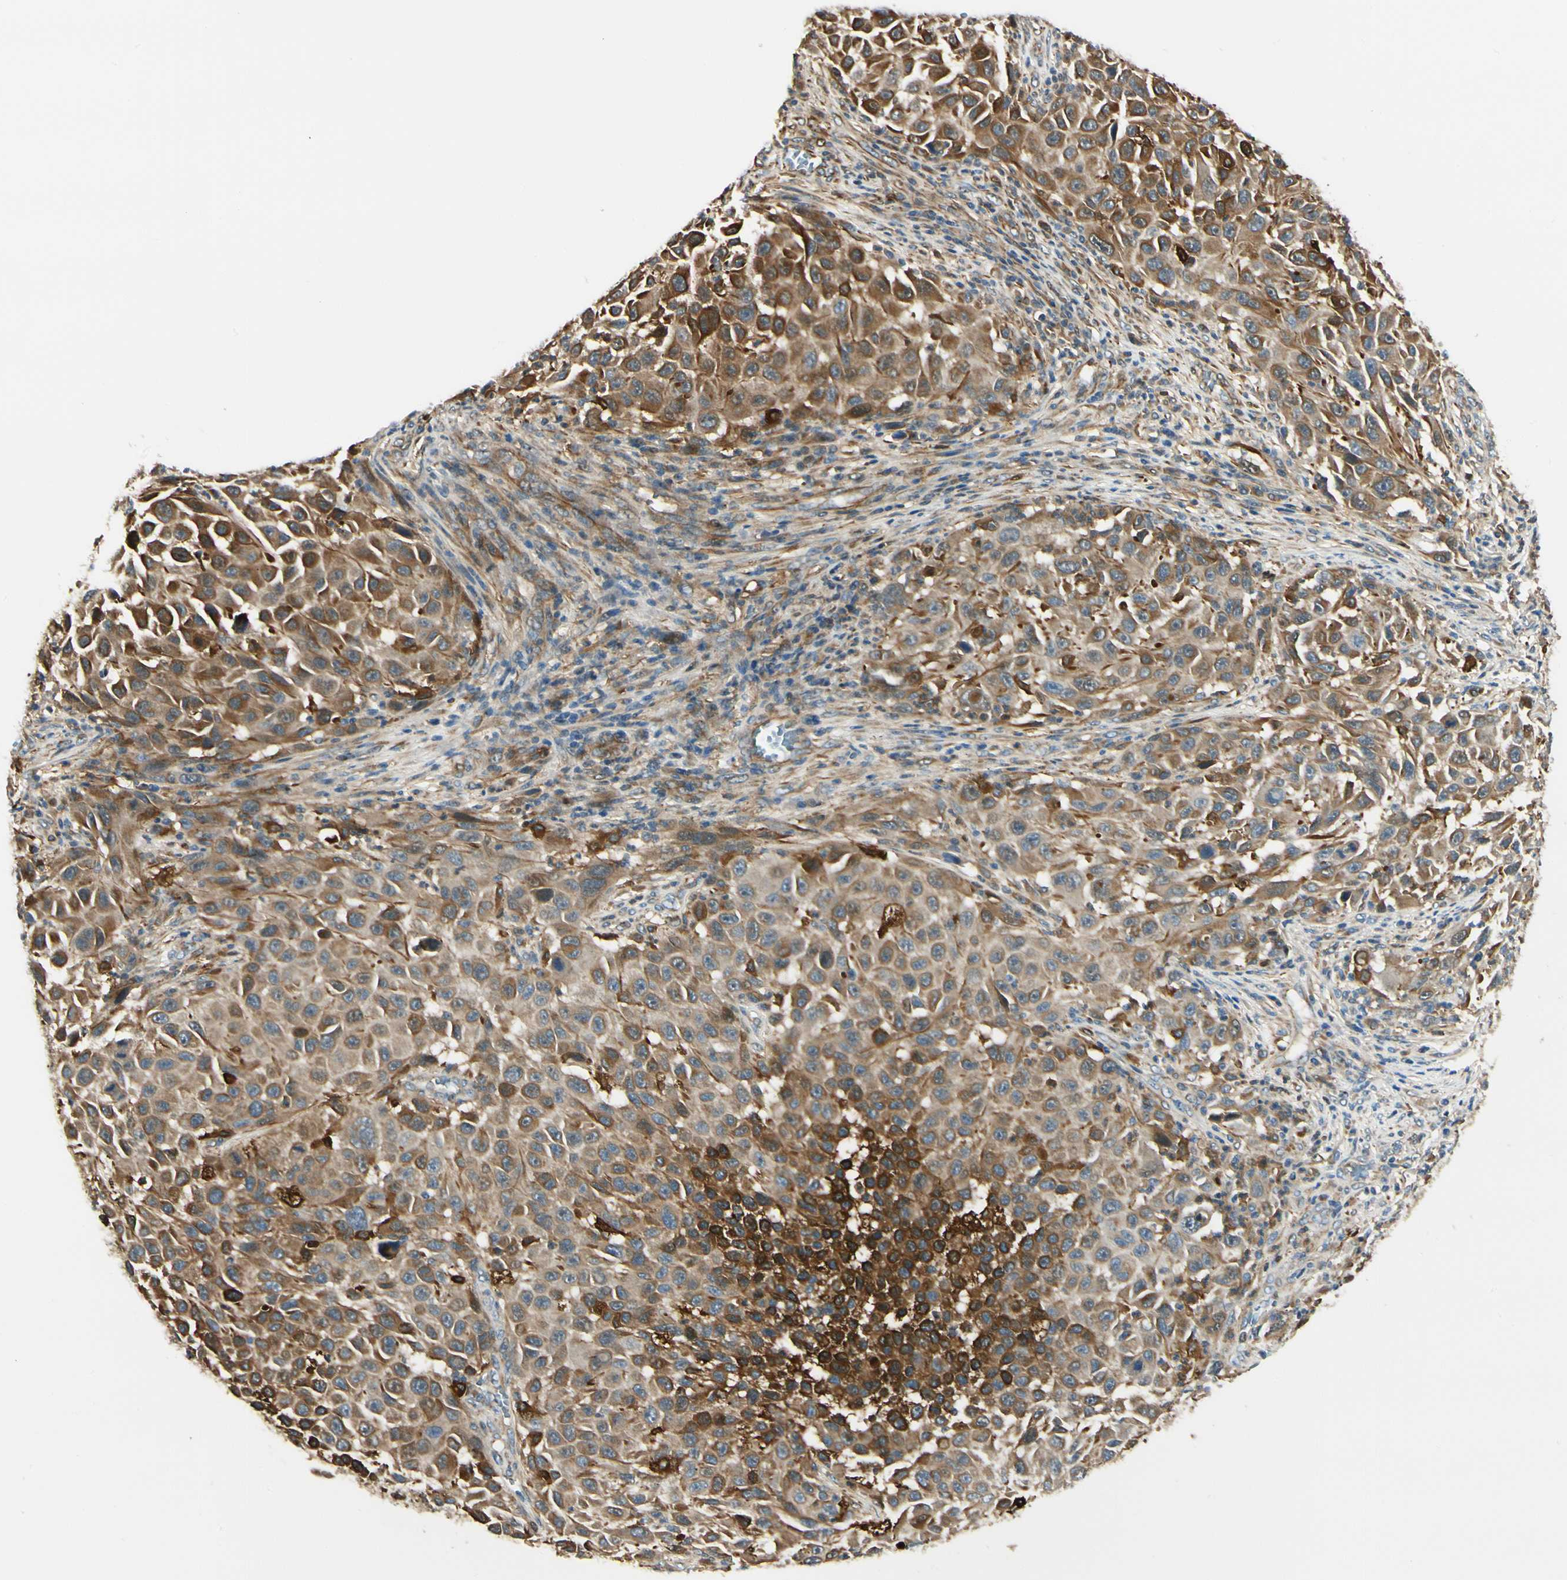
{"staining": {"intensity": "strong", "quantity": "25%-75%", "location": "cytoplasmic/membranous"}, "tissue": "melanoma", "cell_type": "Tumor cells", "image_type": "cancer", "snomed": [{"axis": "morphology", "description": "Malignant melanoma, Metastatic site"}, {"axis": "topography", "description": "Lymph node"}], "caption": "A high-resolution image shows immunohistochemistry staining of malignant melanoma (metastatic site), which shows strong cytoplasmic/membranous staining in approximately 25%-75% of tumor cells.", "gene": "FTH1", "patient": {"sex": "male", "age": 61}}